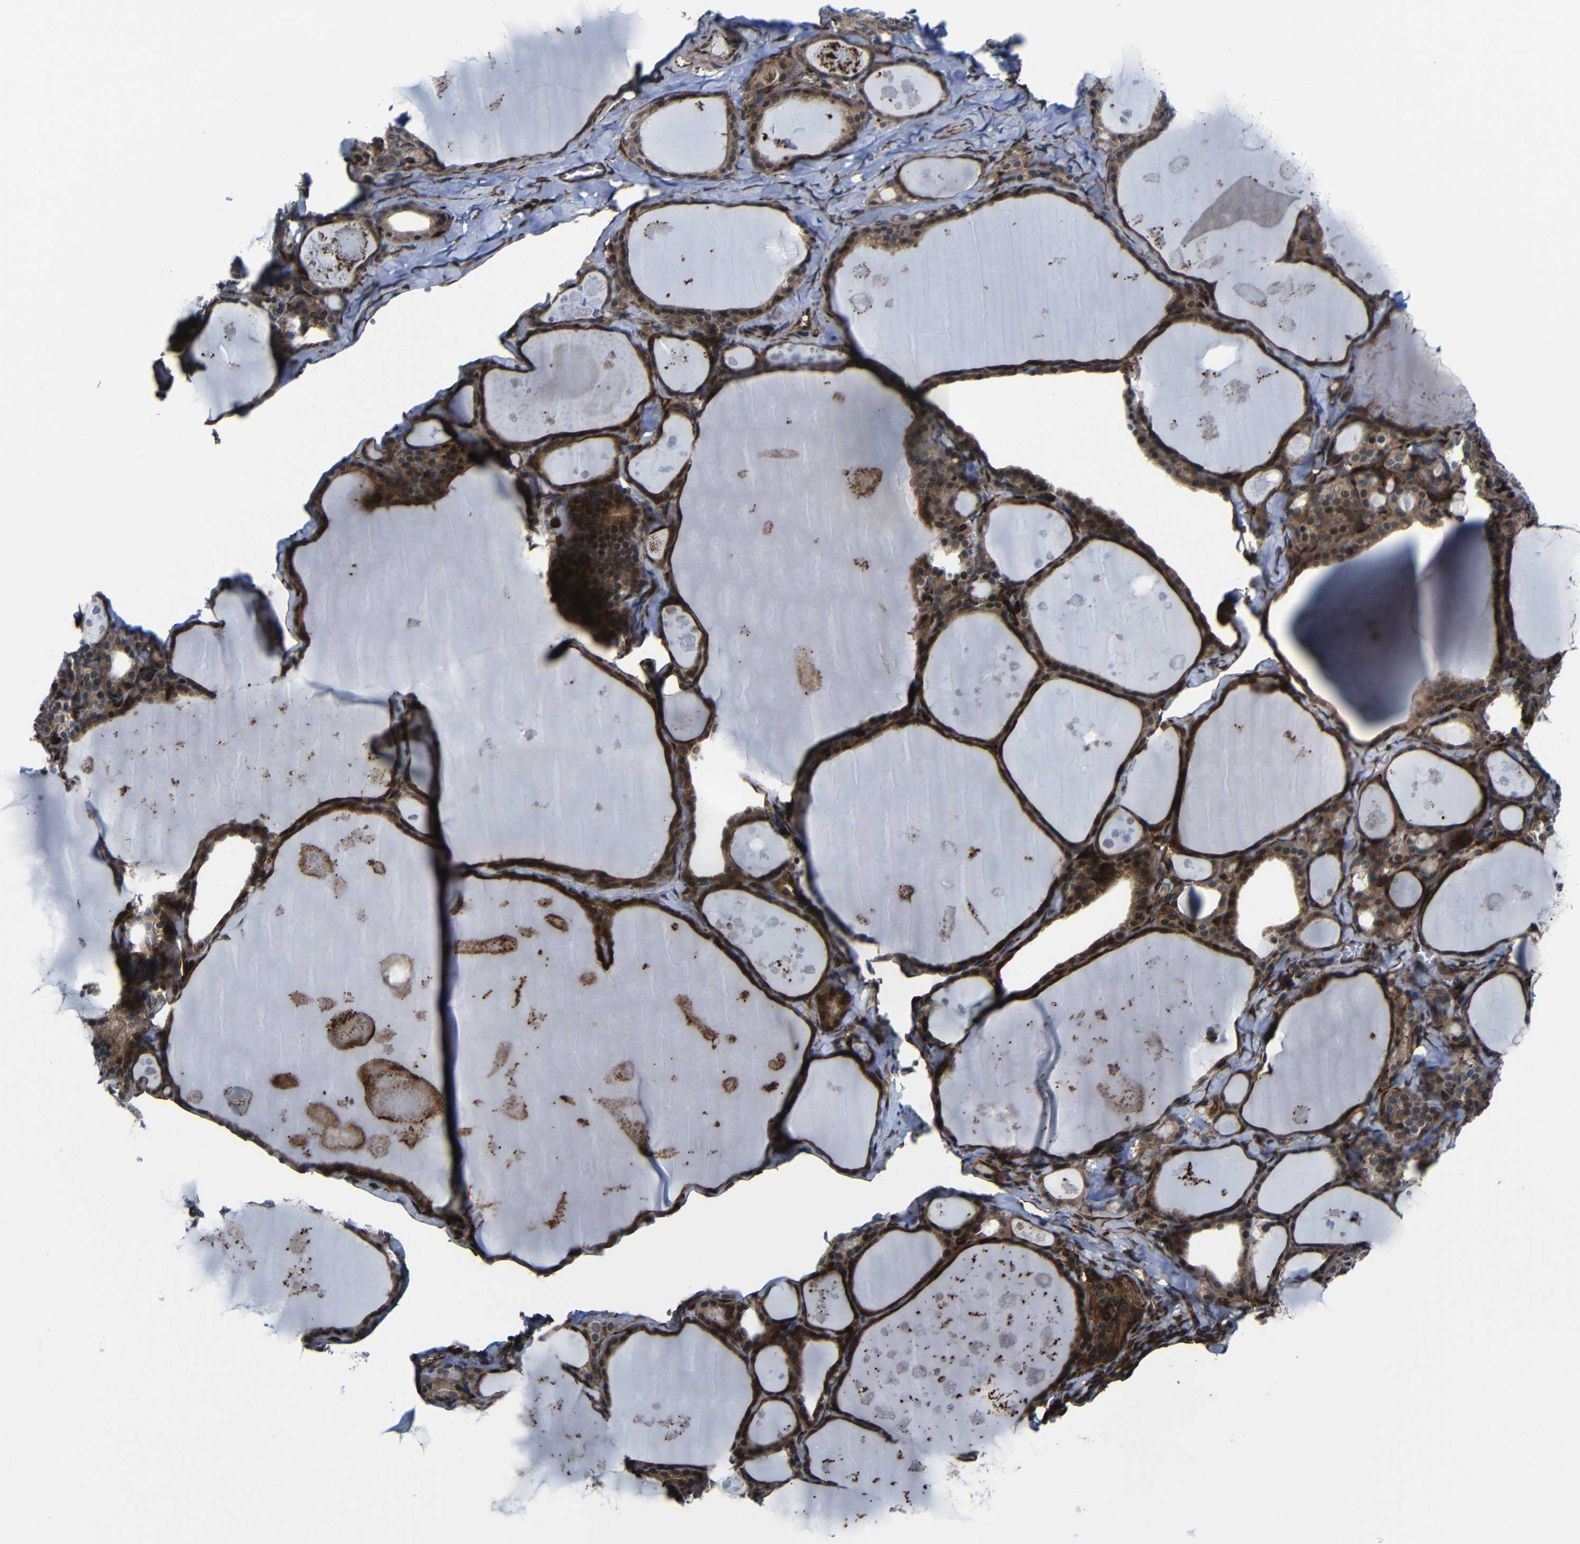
{"staining": {"intensity": "strong", "quantity": ">75%", "location": "cytoplasmic/membranous"}, "tissue": "thyroid gland", "cell_type": "Glandular cells", "image_type": "normal", "snomed": [{"axis": "morphology", "description": "Normal tissue, NOS"}, {"axis": "topography", "description": "Thyroid gland"}], "caption": "Approximately >75% of glandular cells in unremarkable human thyroid gland exhibit strong cytoplasmic/membranous protein positivity as visualized by brown immunohistochemical staining.", "gene": "KIAA0513", "patient": {"sex": "male", "age": 56}}